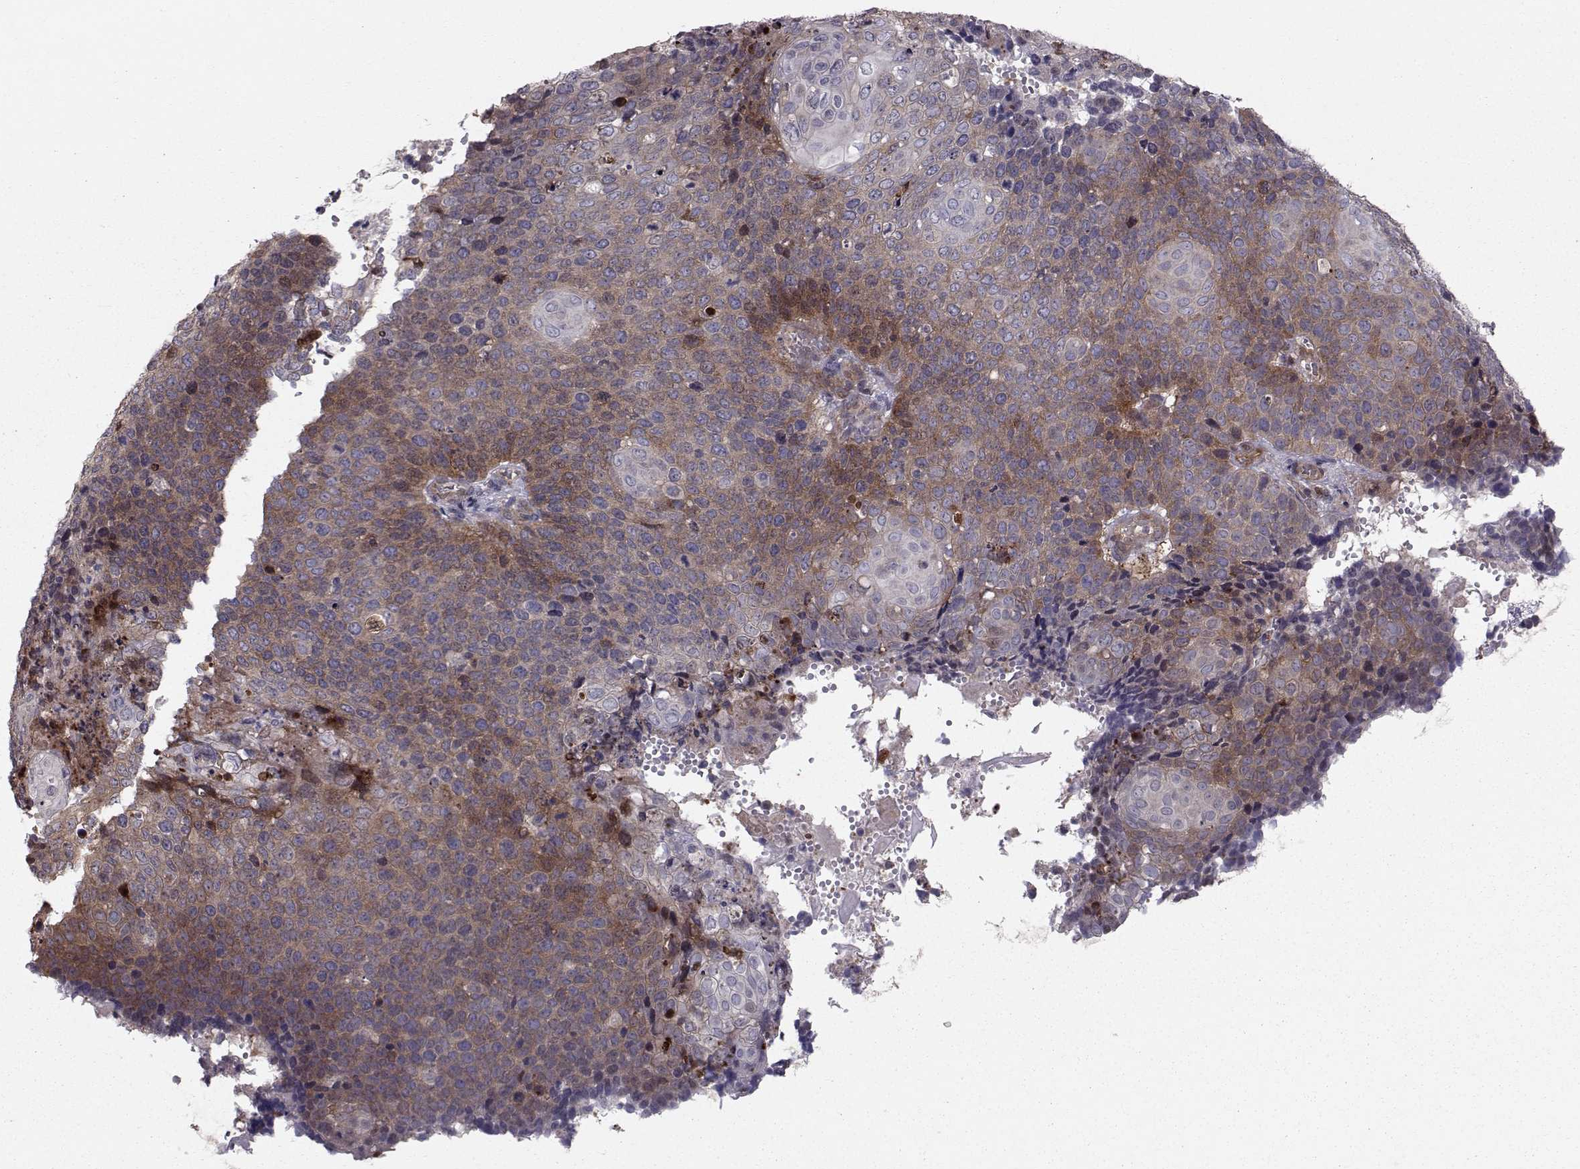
{"staining": {"intensity": "strong", "quantity": "<25%", "location": "cytoplasmic/membranous"}, "tissue": "cervical cancer", "cell_type": "Tumor cells", "image_type": "cancer", "snomed": [{"axis": "morphology", "description": "Squamous cell carcinoma, NOS"}, {"axis": "topography", "description": "Cervix"}], "caption": "Cervical squamous cell carcinoma was stained to show a protein in brown. There is medium levels of strong cytoplasmic/membranous staining in approximately <25% of tumor cells. (DAB (3,3'-diaminobenzidine) IHC with brightfield microscopy, high magnification).", "gene": "HSP90AB1", "patient": {"sex": "female", "age": 39}}